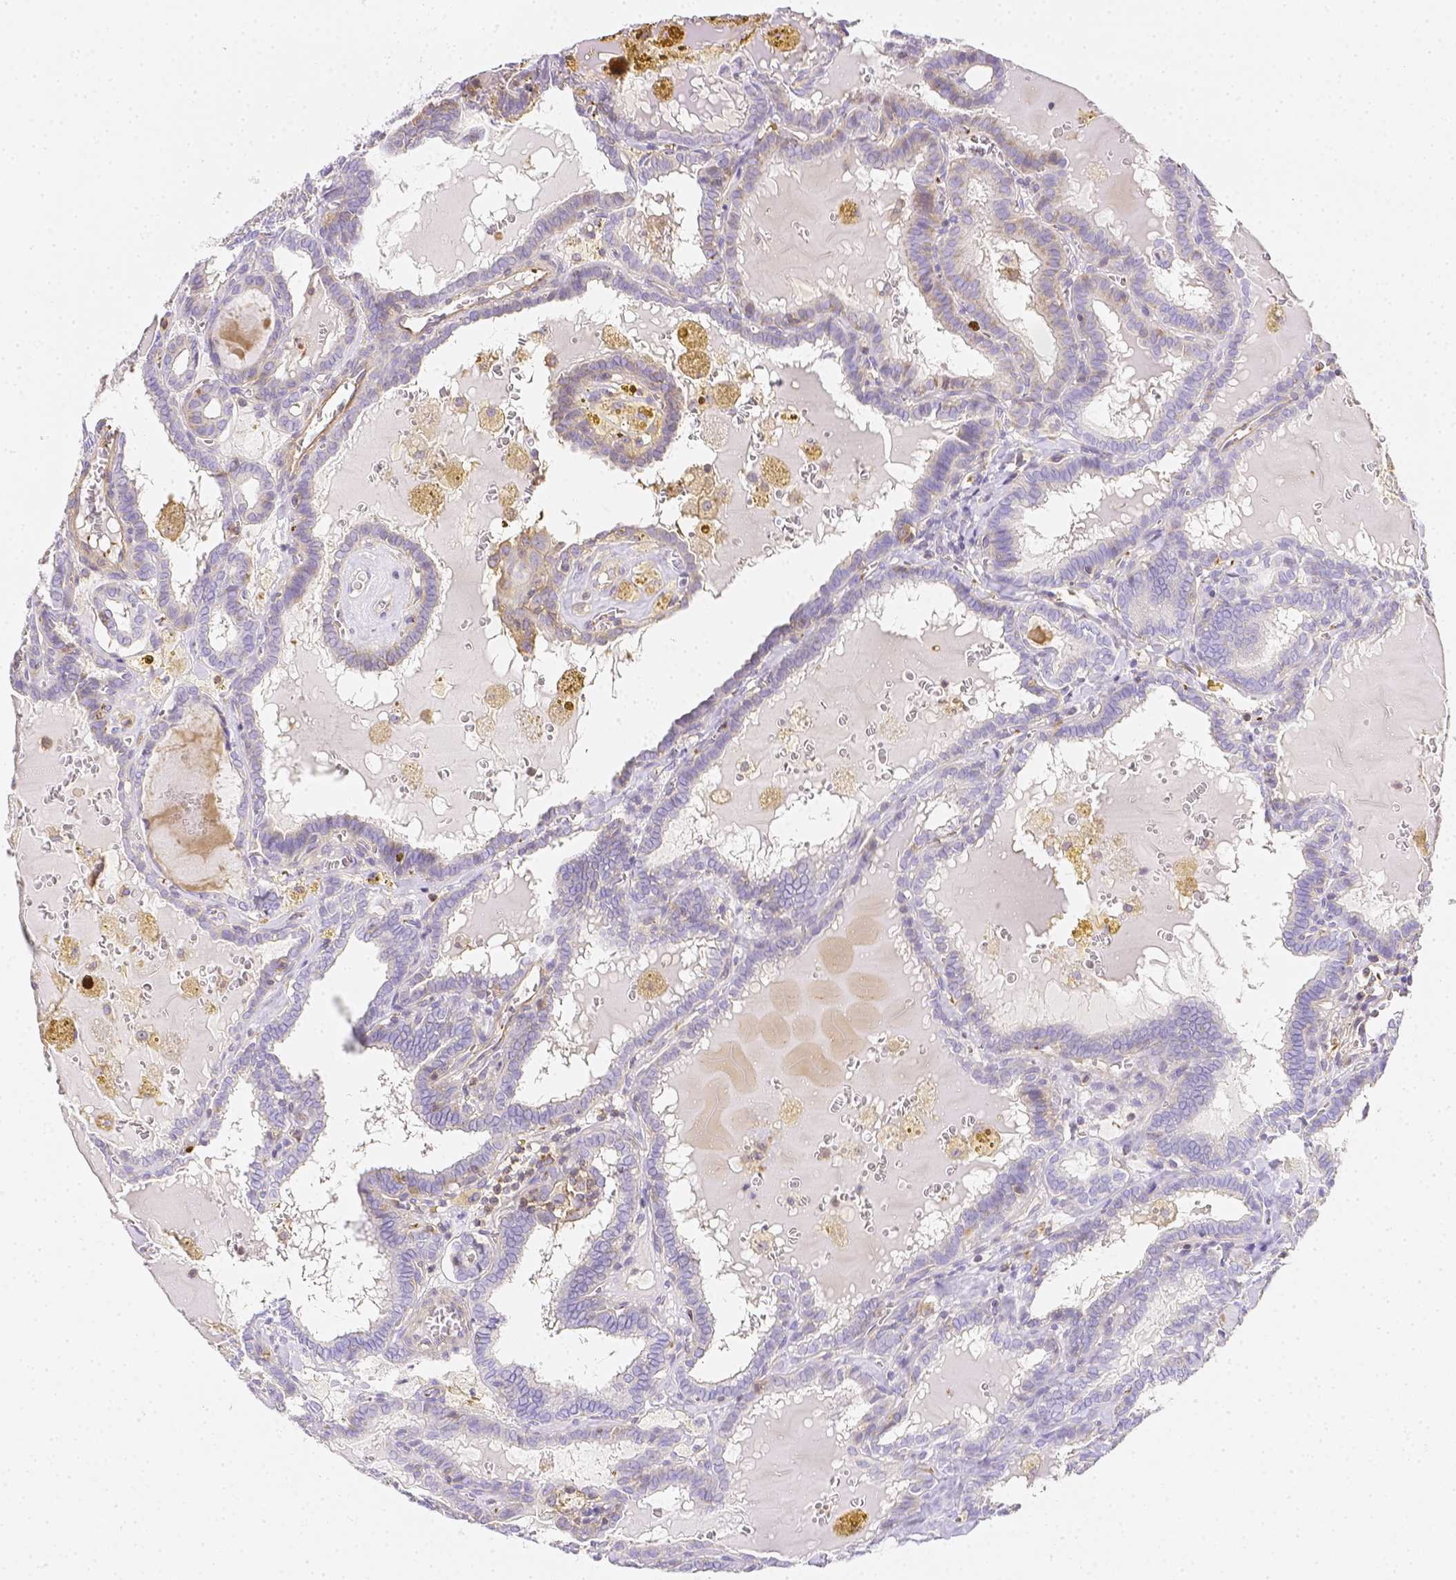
{"staining": {"intensity": "negative", "quantity": "none", "location": "none"}, "tissue": "thyroid cancer", "cell_type": "Tumor cells", "image_type": "cancer", "snomed": [{"axis": "morphology", "description": "Papillary adenocarcinoma, NOS"}, {"axis": "topography", "description": "Thyroid gland"}], "caption": "The micrograph demonstrates no staining of tumor cells in thyroid cancer.", "gene": "ASAH2", "patient": {"sex": "female", "age": 39}}